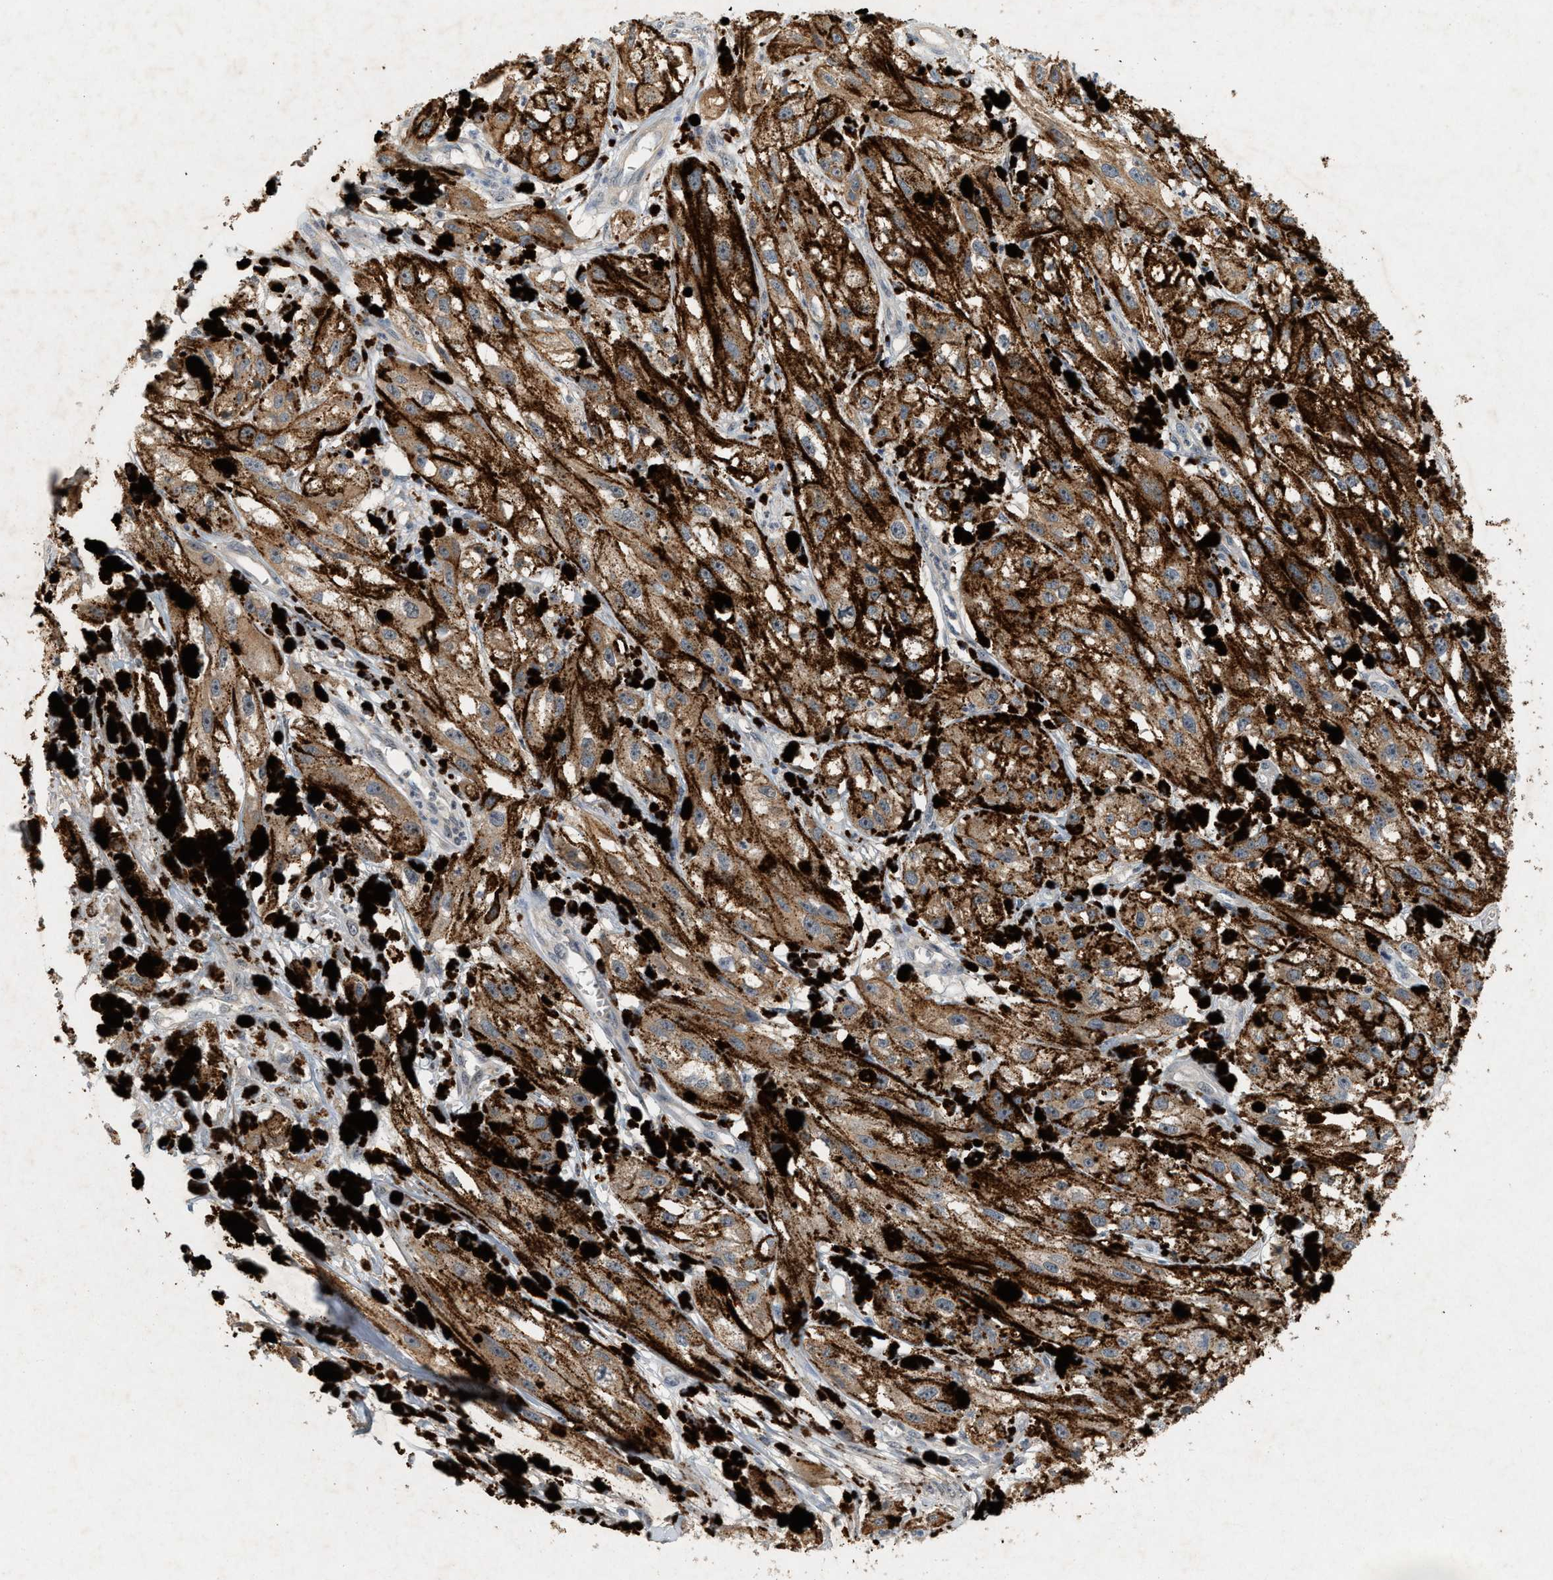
{"staining": {"intensity": "weak", "quantity": ">75%", "location": "cytoplasmic/membranous"}, "tissue": "melanoma", "cell_type": "Tumor cells", "image_type": "cancer", "snomed": [{"axis": "morphology", "description": "Malignant melanoma, NOS"}, {"axis": "topography", "description": "Skin"}], "caption": "Malignant melanoma stained for a protein (brown) demonstrates weak cytoplasmic/membranous positive staining in about >75% of tumor cells.", "gene": "DCAF7", "patient": {"sex": "male", "age": 88}}